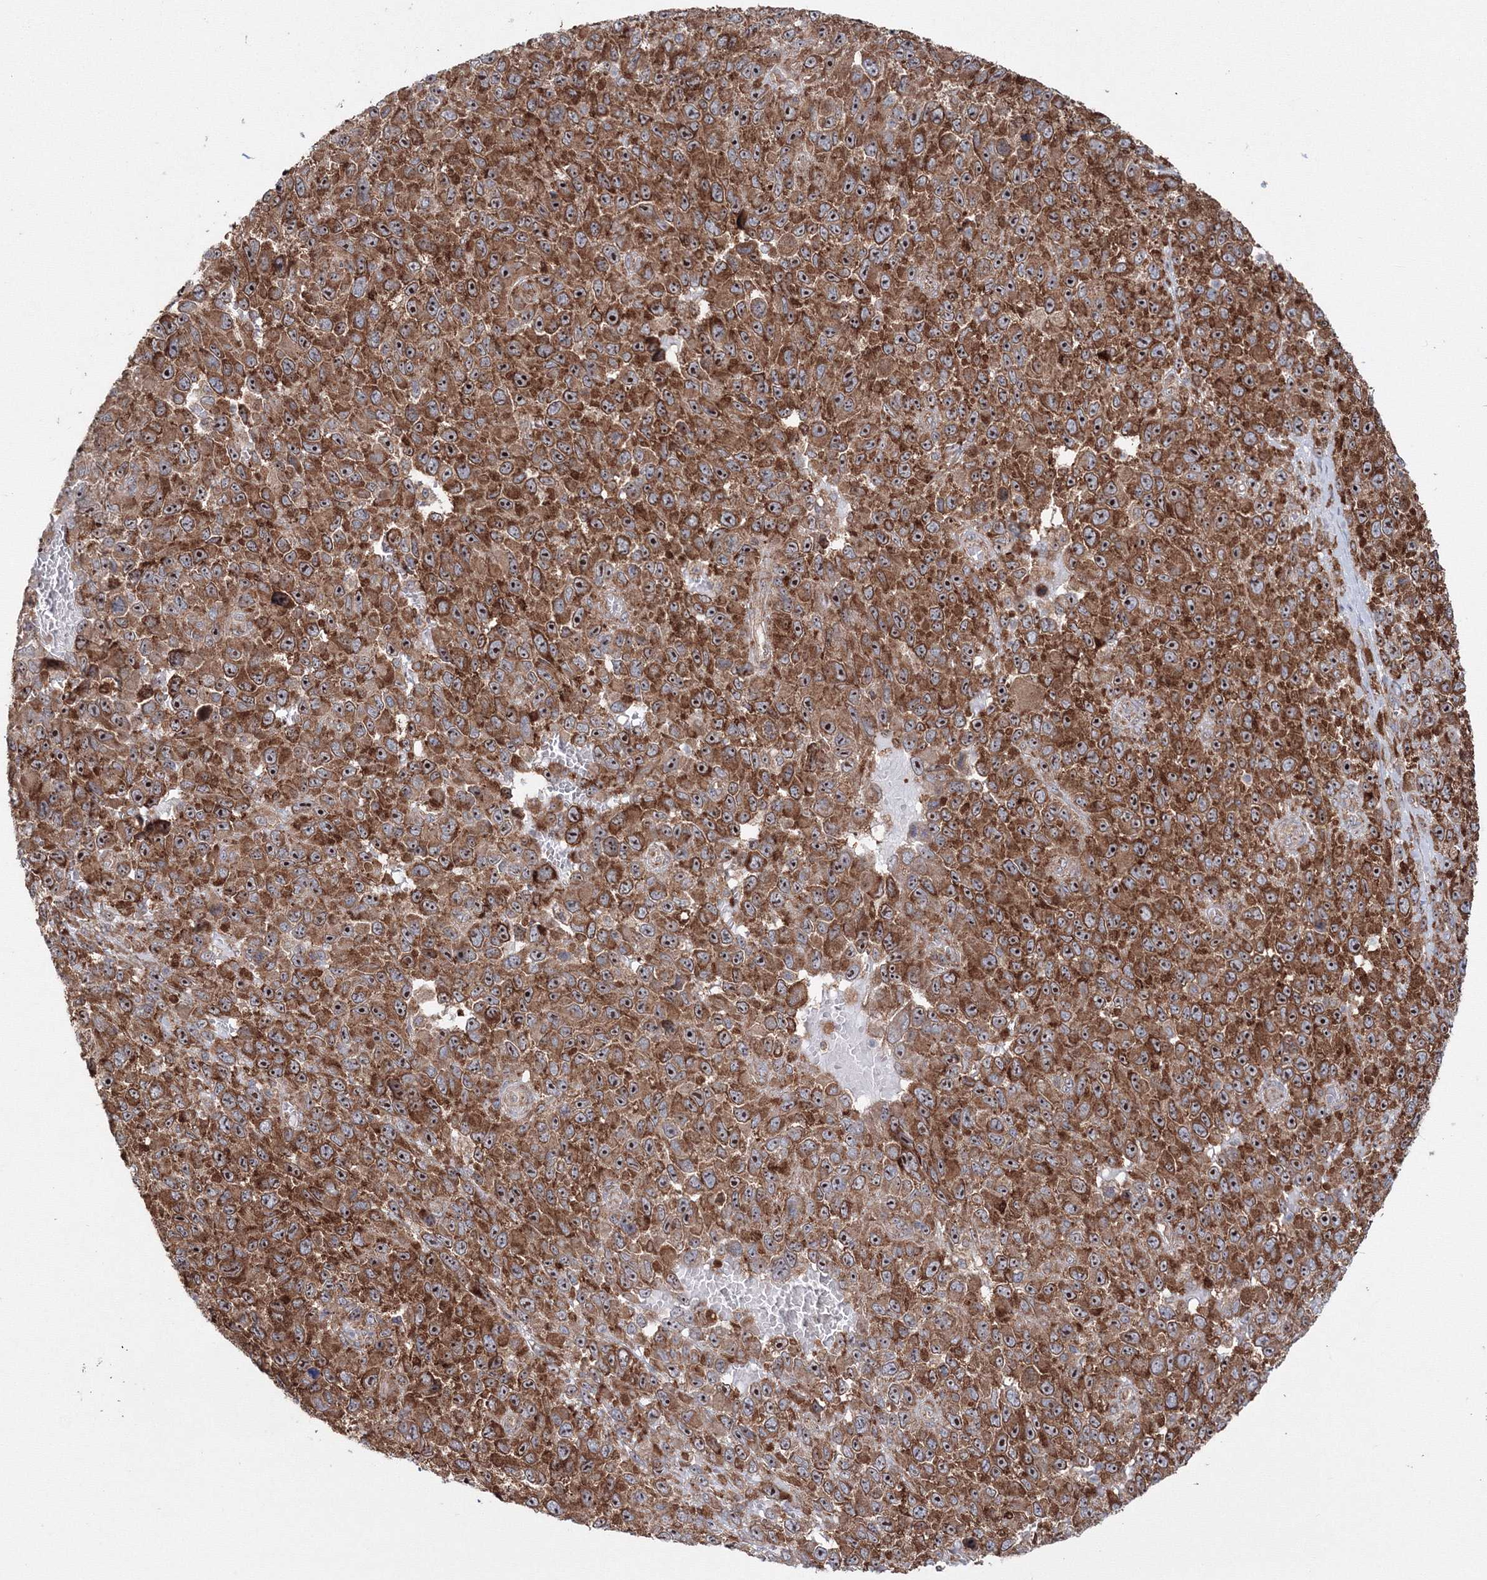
{"staining": {"intensity": "strong", "quantity": ">75%", "location": "cytoplasmic/membranous,nuclear"}, "tissue": "melanoma", "cell_type": "Tumor cells", "image_type": "cancer", "snomed": [{"axis": "morphology", "description": "Malignant melanoma, NOS"}, {"axis": "topography", "description": "Skin"}], "caption": "Immunohistochemical staining of human malignant melanoma demonstrates high levels of strong cytoplasmic/membranous and nuclear staining in approximately >75% of tumor cells.", "gene": "PEX13", "patient": {"sex": "female", "age": 96}}